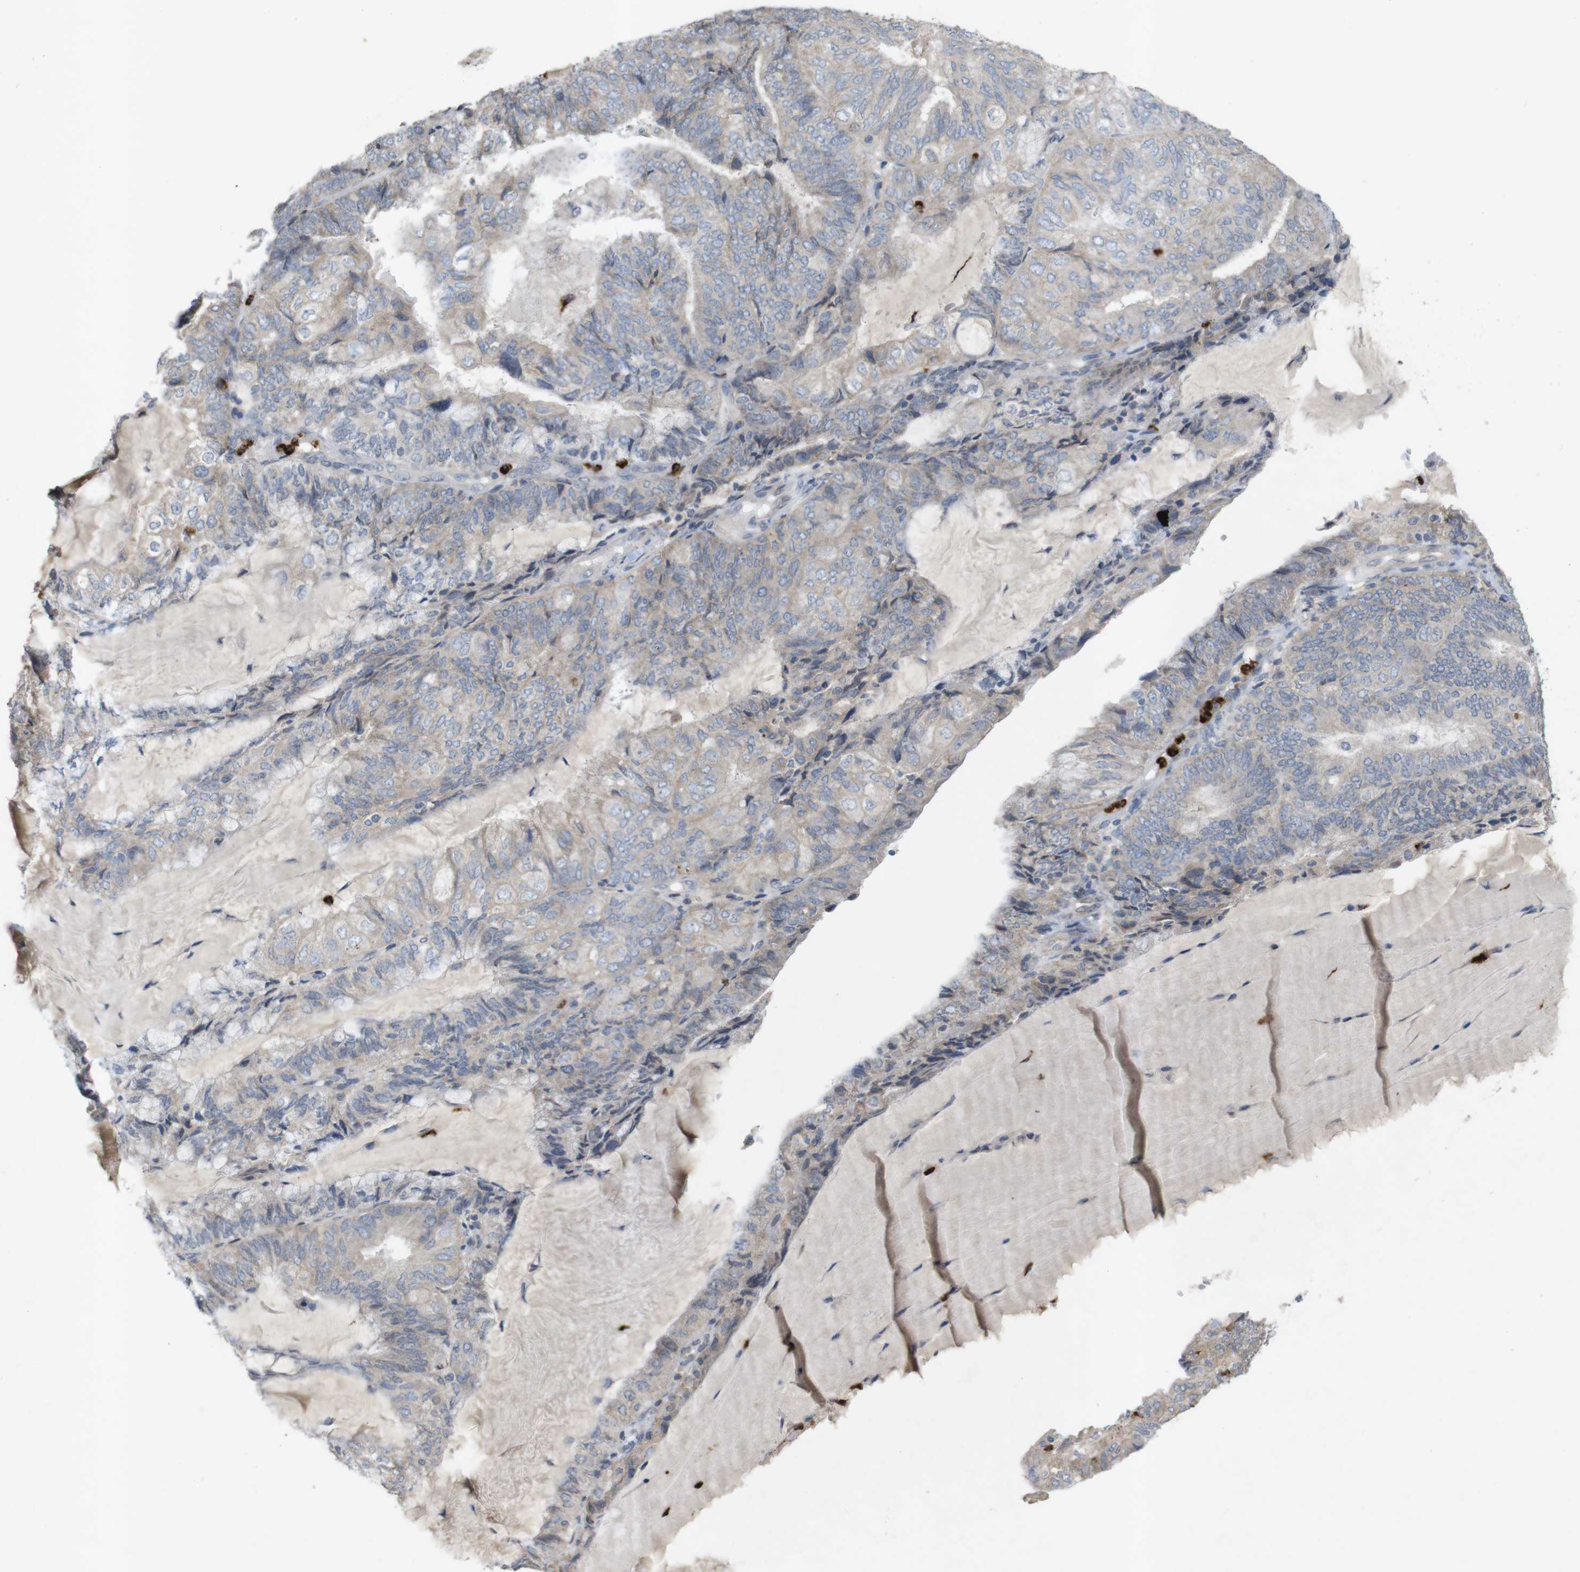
{"staining": {"intensity": "weak", "quantity": ">75%", "location": "cytoplasmic/membranous"}, "tissue": "endometrial cancer", "cell_type": "Tumor cells", "image_type": "cancer", "snomed": [{"axis": "morphology", "description": "Adenocarcinoma, NOS"}, {"axis": "topography", "description": "Endometrium"}], "caption": "Protein staining displays weak cytoplasmic/membranous positivity in about >75% of tumor cells in endometrial adenocarcinoma. The protein of interest is stained brown, and the nuclei are stained in blue (DAB IHC with brightfield microscopy, high magnification).", "gene": "TSPAN14", "patient": {"sex": "female", "age": 81}}